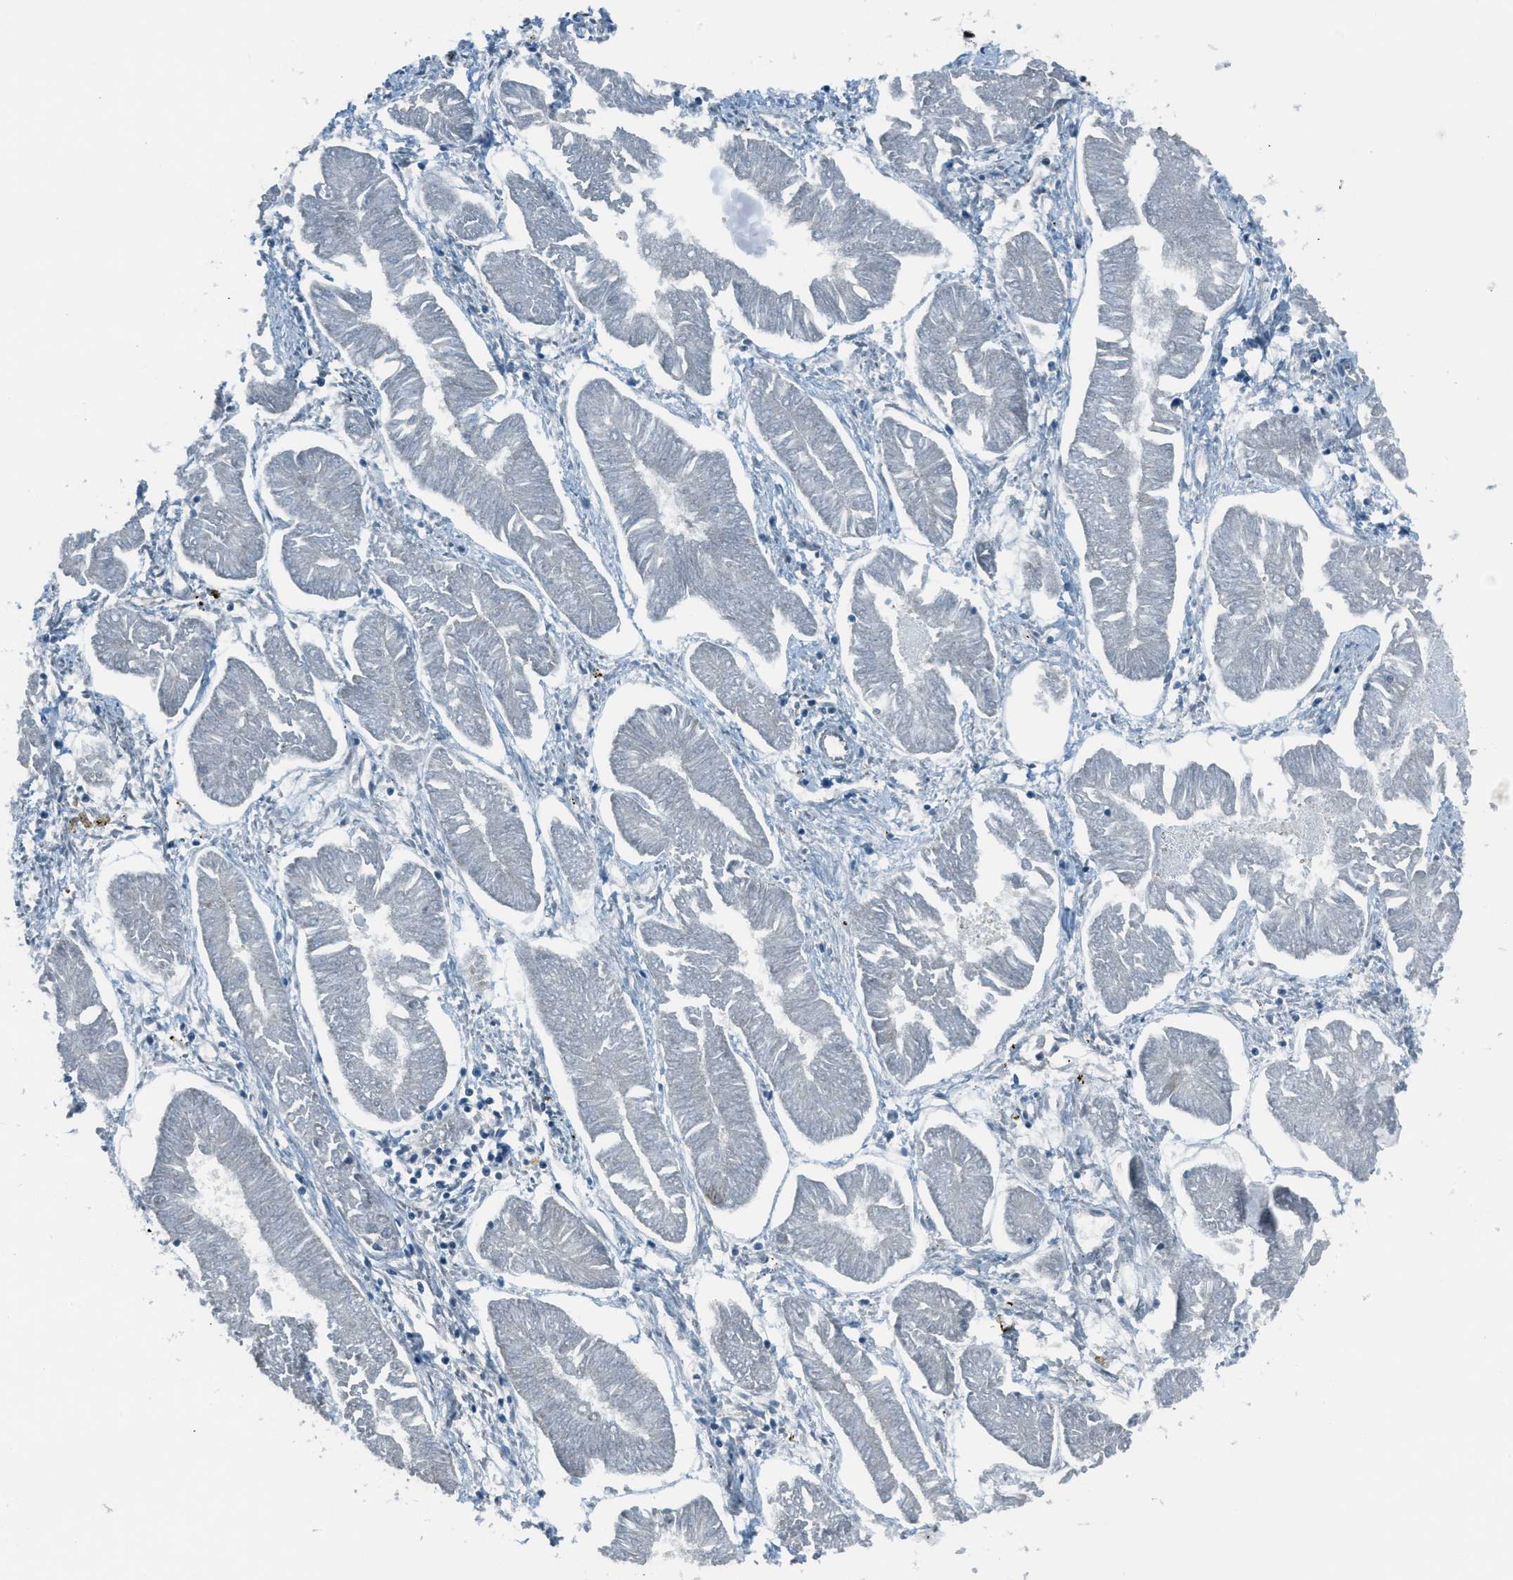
{"staining": {"intensity": "negative", "quantity": "none", "location": "none"}, "tissue": "endometrial cancer", "cell_type": "Tumor cells", "image_type": "cancer", "snomed": [{"axis": "morphology", "description": "Adenocarcinoma, NOS"}, {"axis": "topography", "description": "Endometrium"}], "caption": "Tumor cells show no significant protein expression in adenocarcinoma (endometrial).", "gene": "KLF6", "patient": {"sex": "female", "age": 53}}